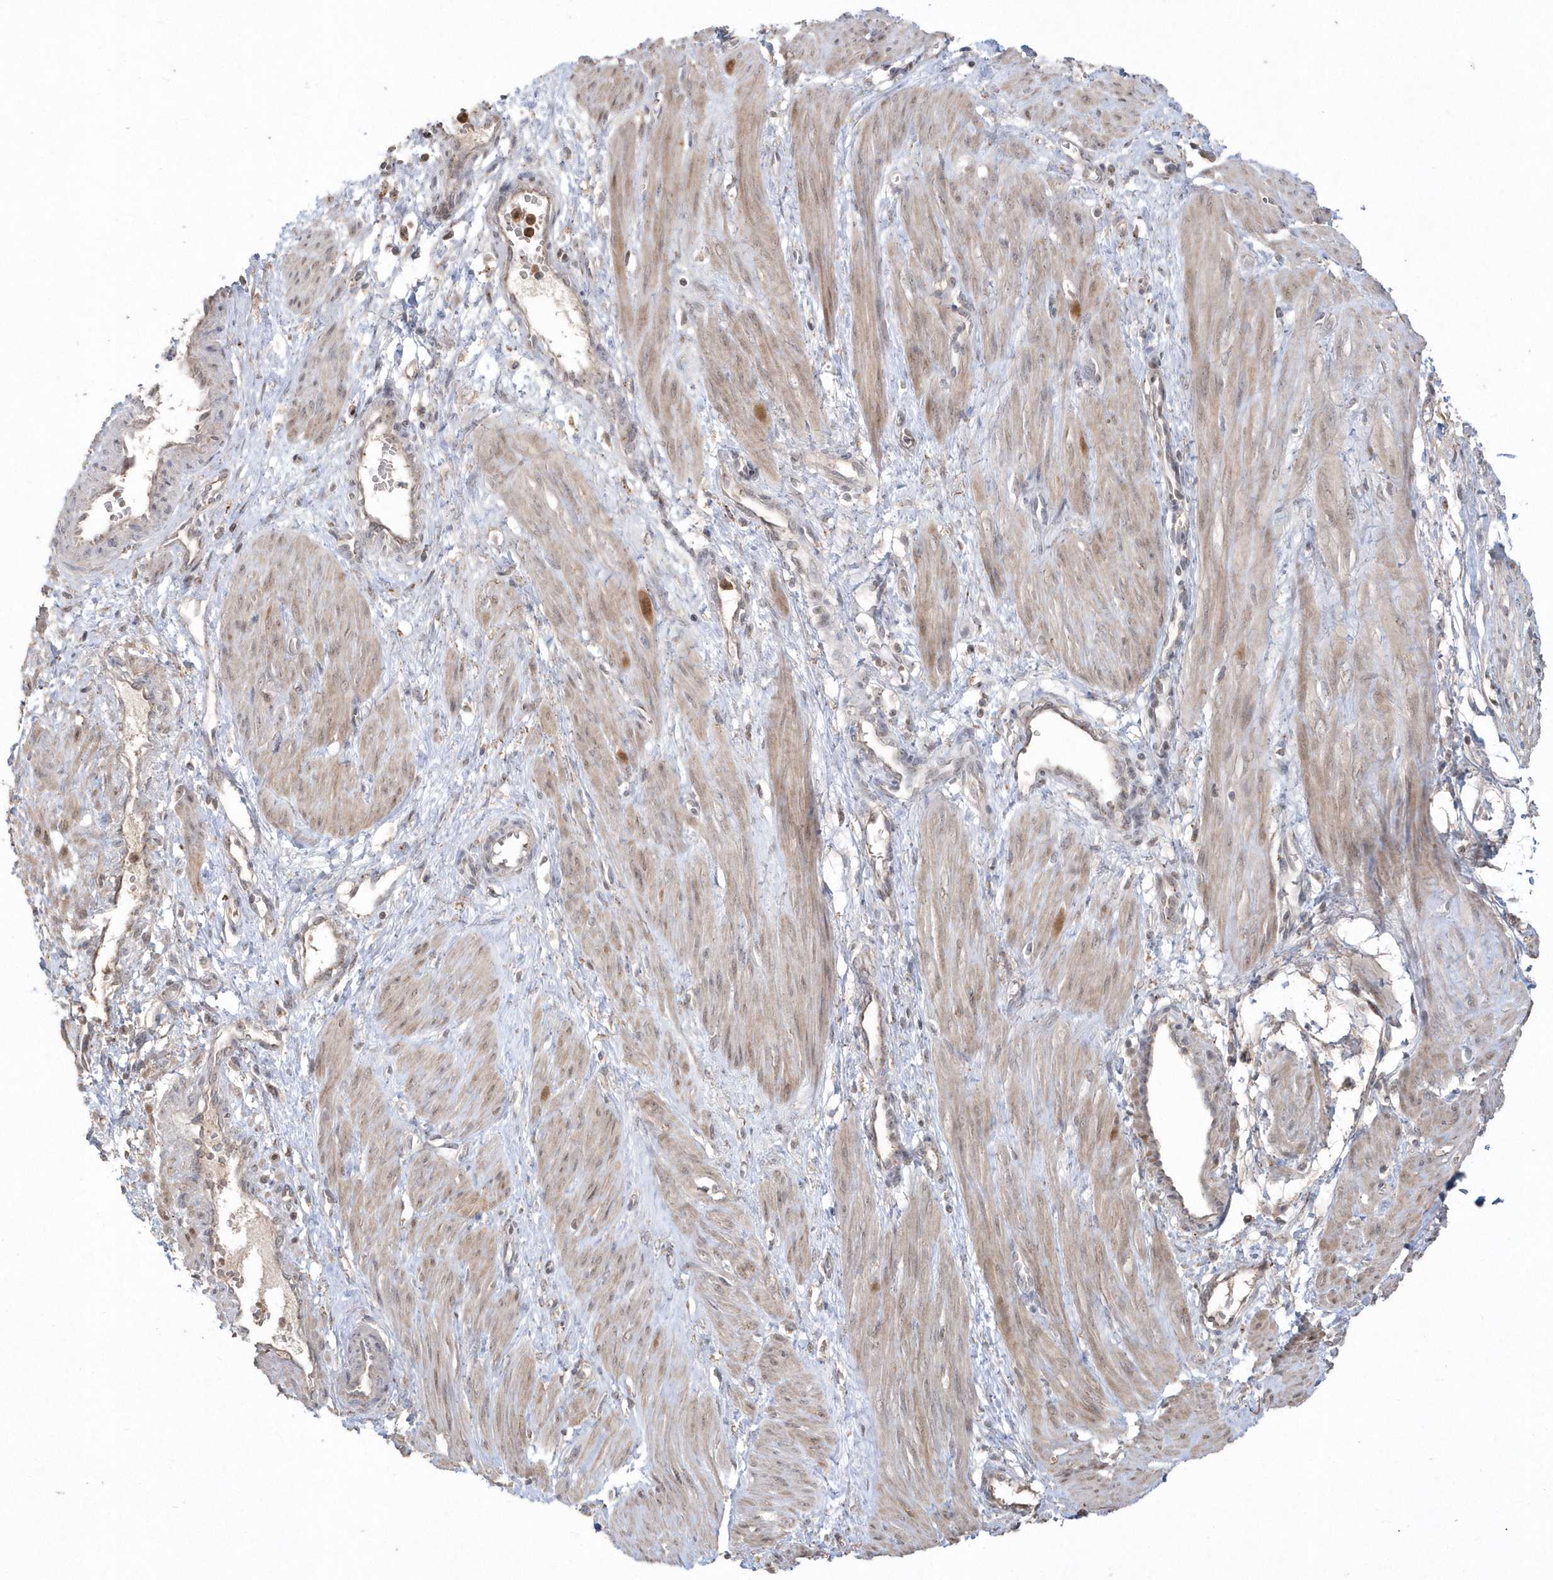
{"staining": {"intensity": "weak", "quantity": ">75%", "location": "cytoplasmic/membranous"}, "tissue": "smooth muscle", "cell_type": "Smooth muscle cells", "image_type": "normal", "snomed": [{"axis": "morphology", "description": "Normal tissue, NOS"}, {"axis": "topography", "description": "Endometrium"}], "caption": "Immunohistochemical staining of normal smooth muscle reveals weak cytoplasmic/membranous protein positivity in approximately >75% of smooth muscle cells. (brown staining indicates protein expression, while blue staining denotes nuclei).", "gene": "GEMIN6", "patient": {"sex": "female", "age": 33}}